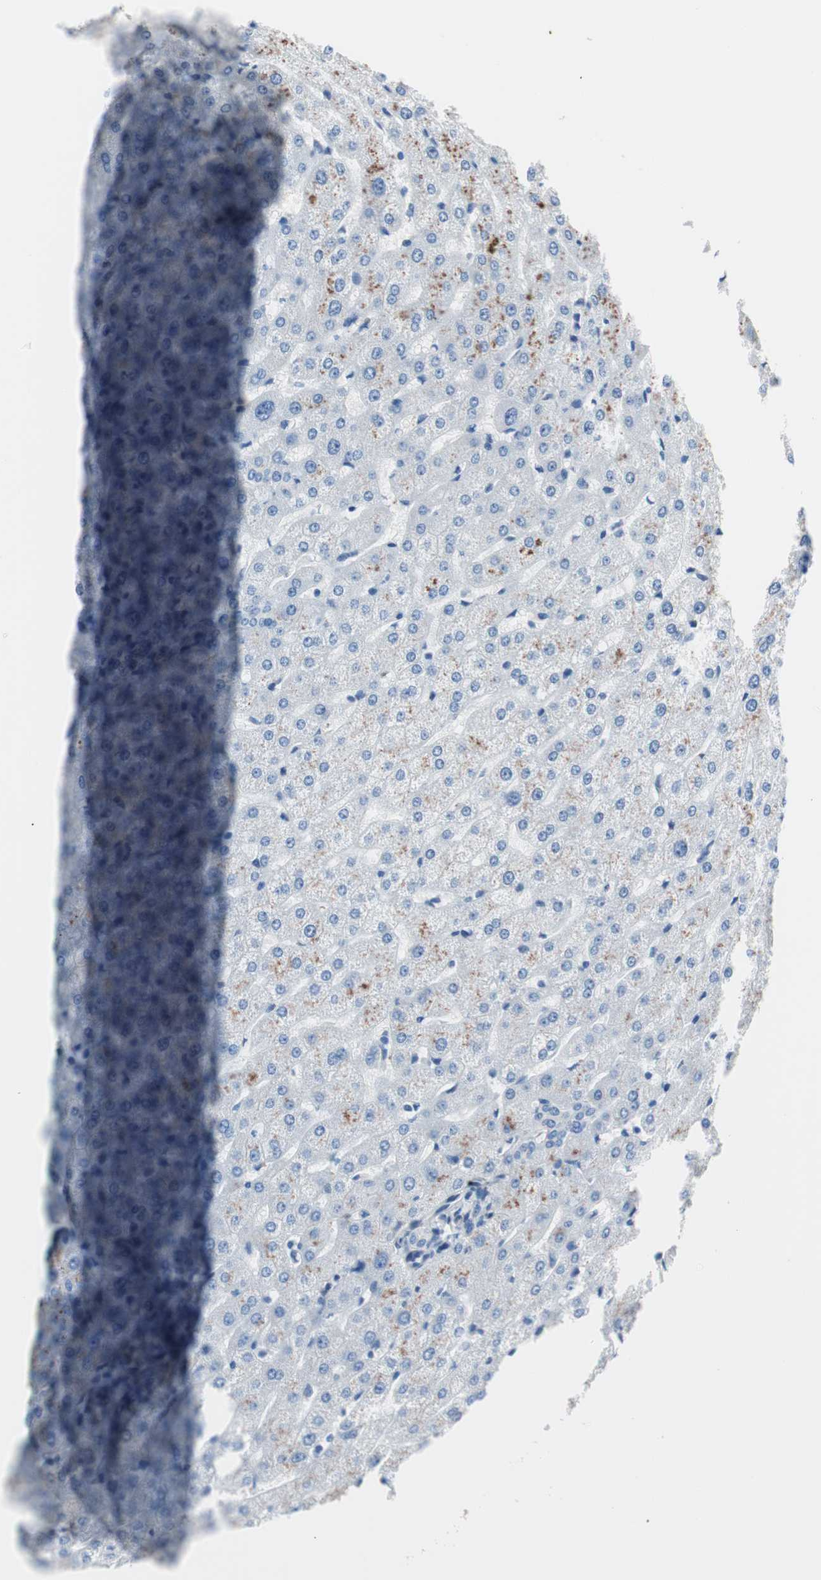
{"staining": {"intensity": "negative", "quantity": "none", "location": "none"}, "tissue": "liver", "cell_type": "Cholangiocytes", "image_type": "normal", "snomed": [{"axis": "morphology", "description": "Normal tissue, NOS"}, {"axis": "morphology", "description": "Fibrosis, NOS"}, {"axis": "topography", "description": "Liver"}], "caption": "The immunohistochemistry (IHC) histopathology image has no significant staining in cholangiocytes of liver.", "gene": "ULBP1", "patient": {"sex": "female", "age": 29}}